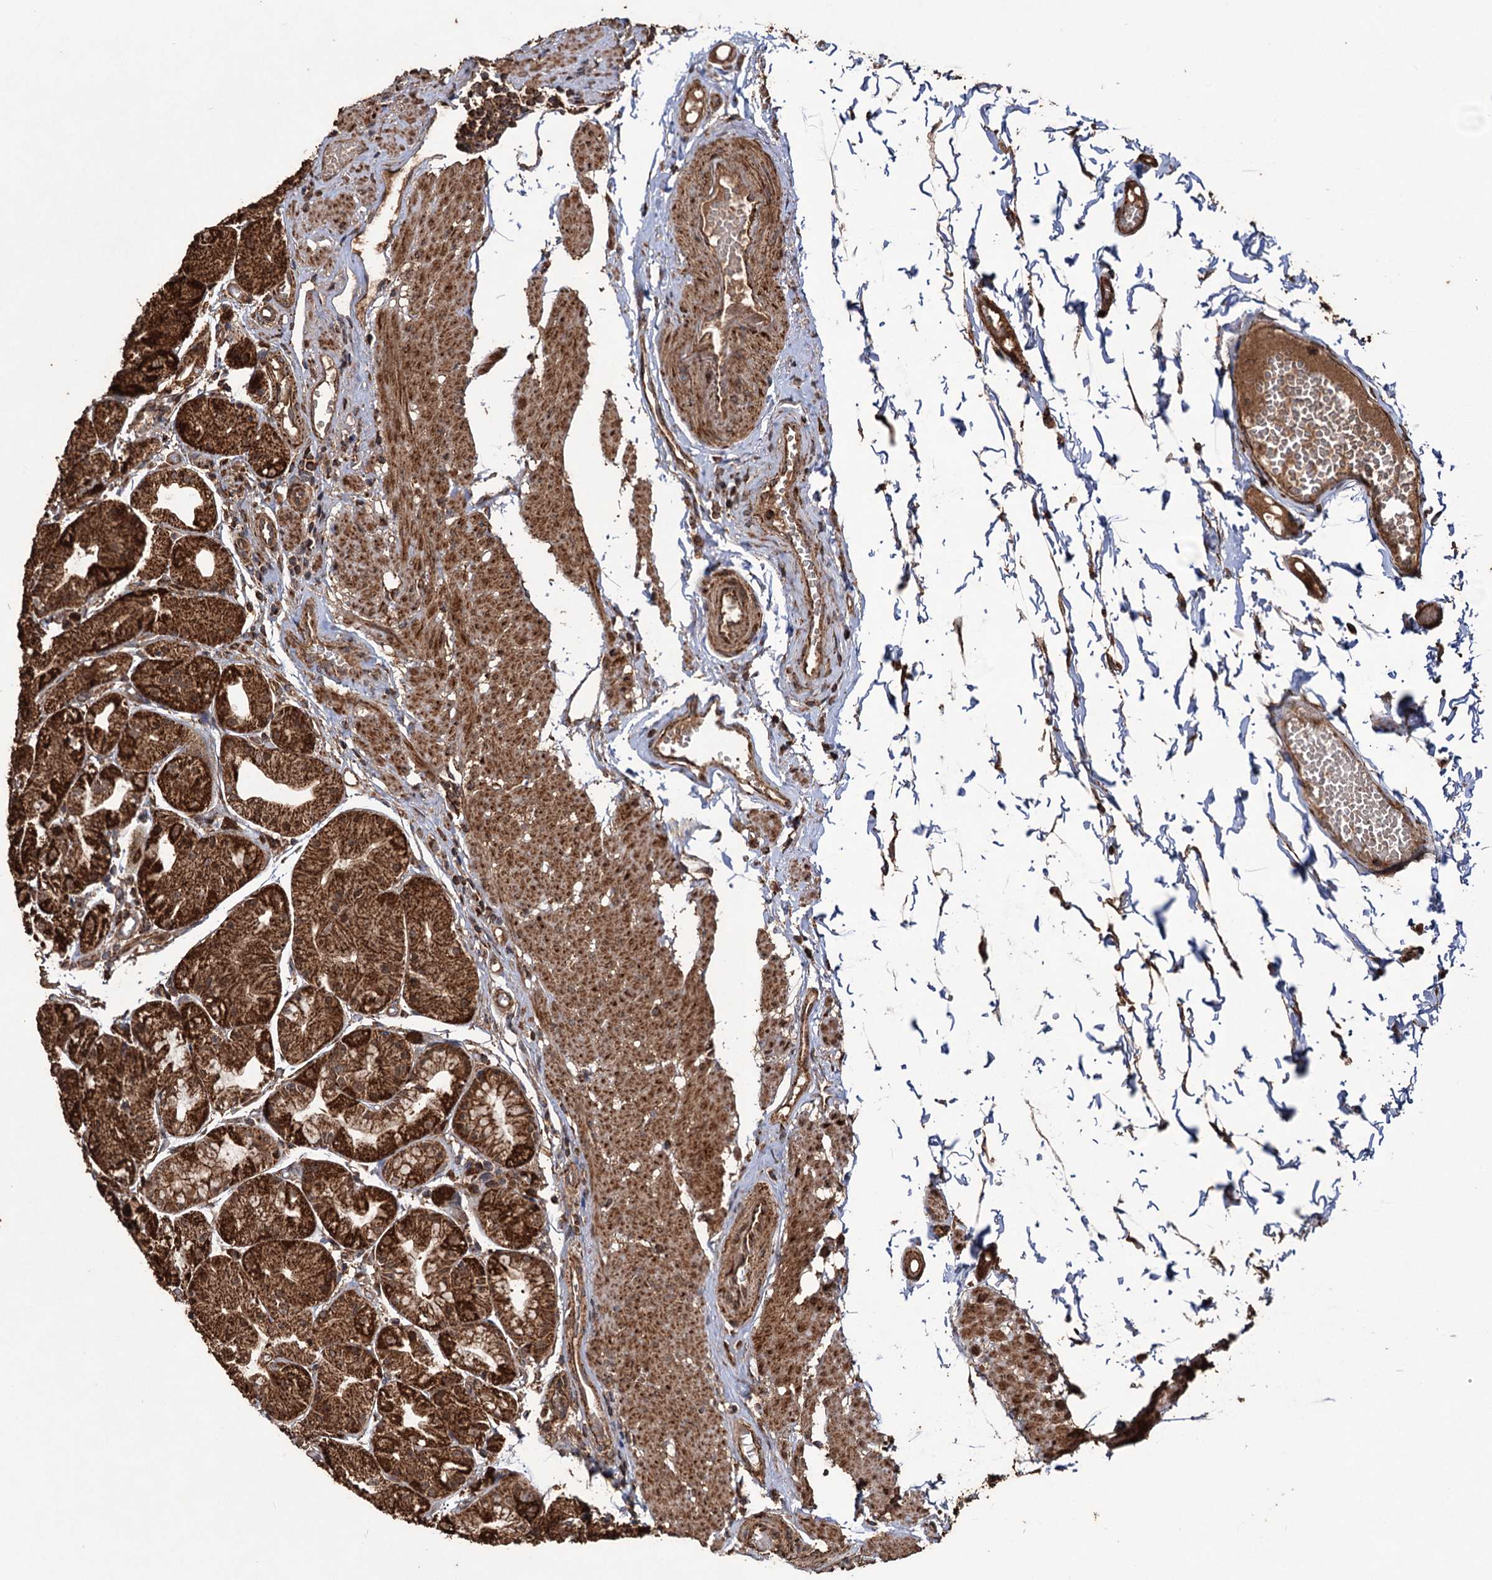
{"staining": {"intensity": "strong", "quantity": ">75%", "location": "cytoplasmic/membranous"}, "tissue": "stomach", "cell_type": "Glandular cells", "image_type": "normal", "snomed": [{"axis": "morphology", "description": "Normal tissue, NOS"}, {"axis": "topography", "description": "Stomach, upper"}], "caption": "An IHC micrograph of unremarkable tissue is shown. Protein staining in brown labels strong cytoplasmic/membranous positivity in stomach within glandular cells.", "gene": "IPO4", "patient": {"sex": "male", "age": 72}}